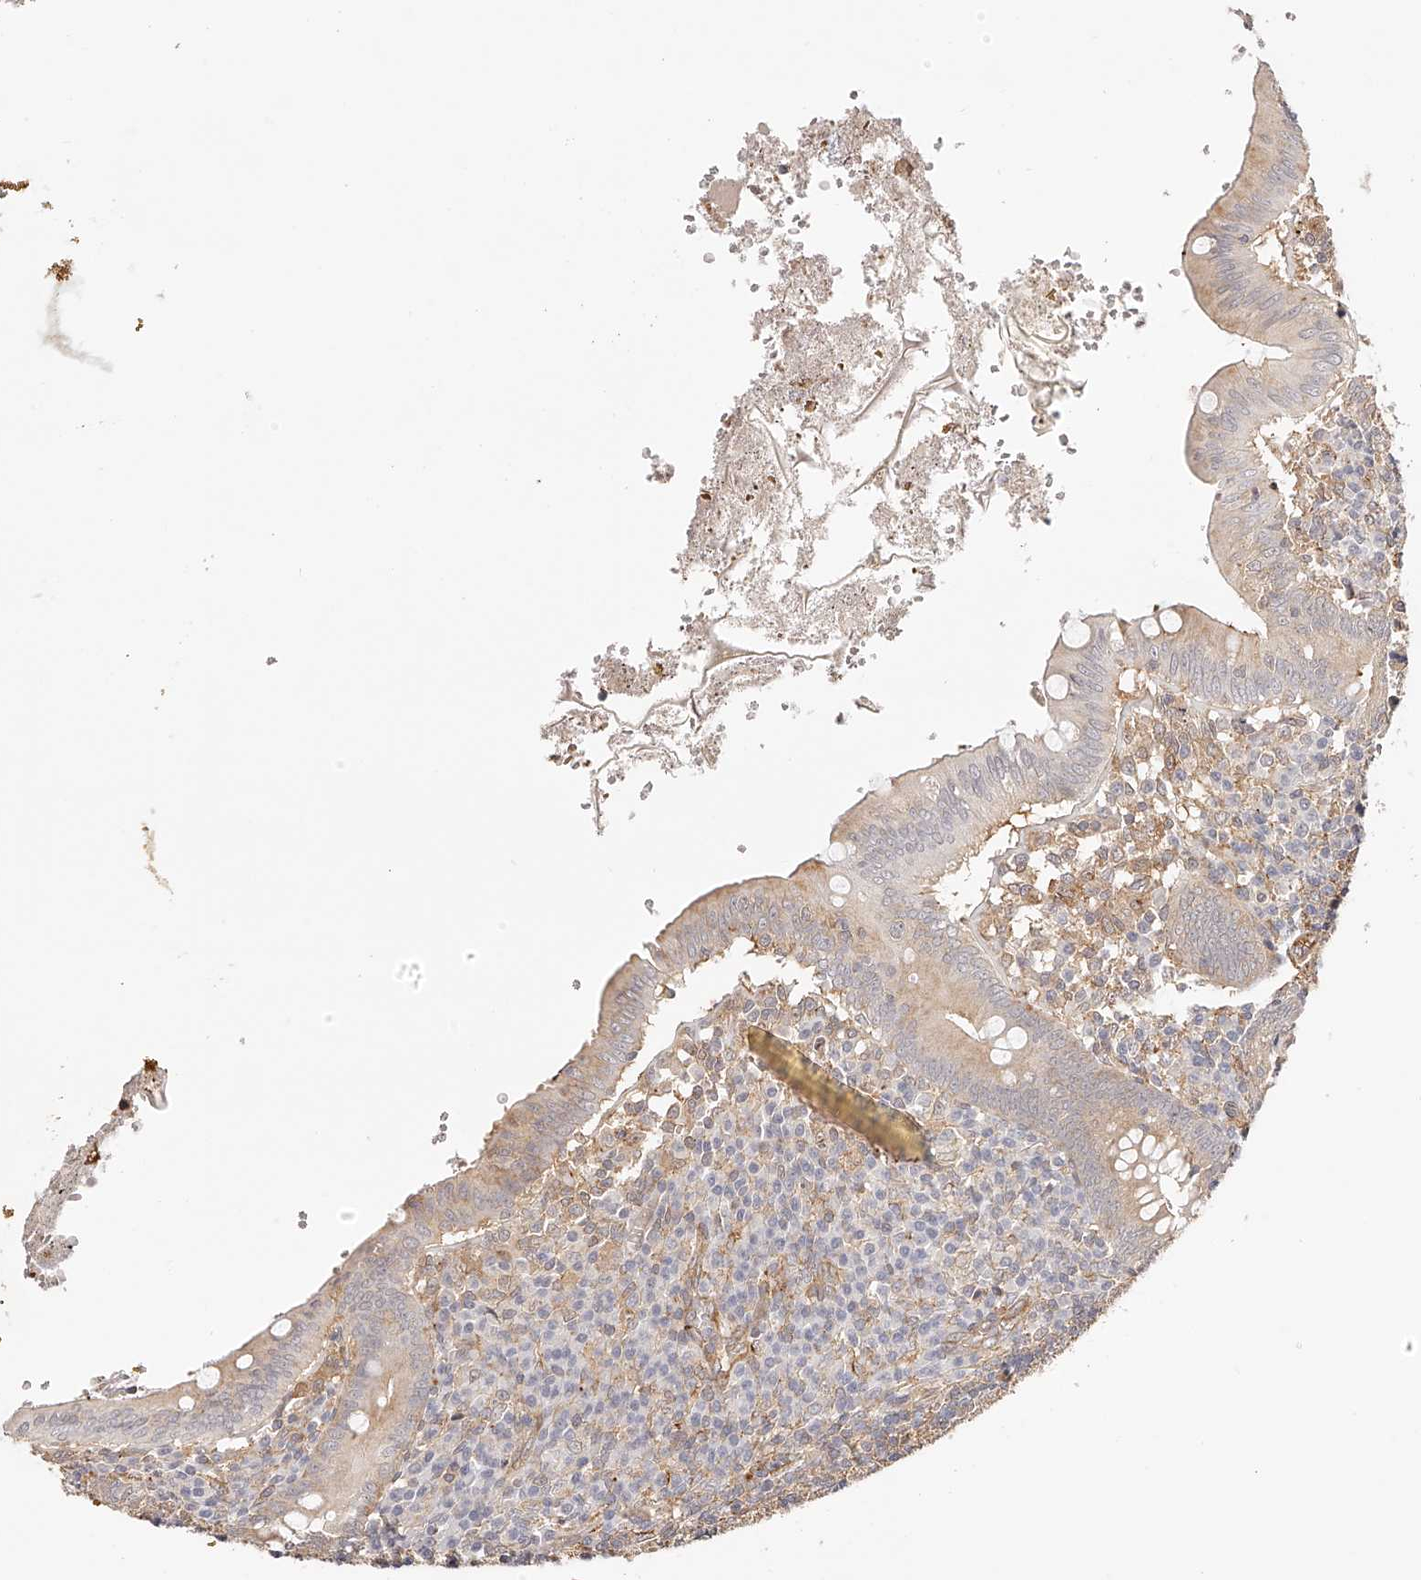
{"staining": {"intensity": "weak", "quantity": "<25%", "location": "cytoplasmic/membranous"}, "tissue": "appendix", "cell_type": "Glandular cells", "image_type": "normal", "snomed": [{"axis": "morphology", "description": "Normal tissue, NOS"}, {"axis": "topography", "description": "Appendix"}], "caption": "A micrograph of human appendix is negative for staining in glandular cells. (DAB immunohistochemistry (IHC) with hematoxylin counter stain).", "gene": "SYNC", "patient": {"sex": "male", "age": 8}}